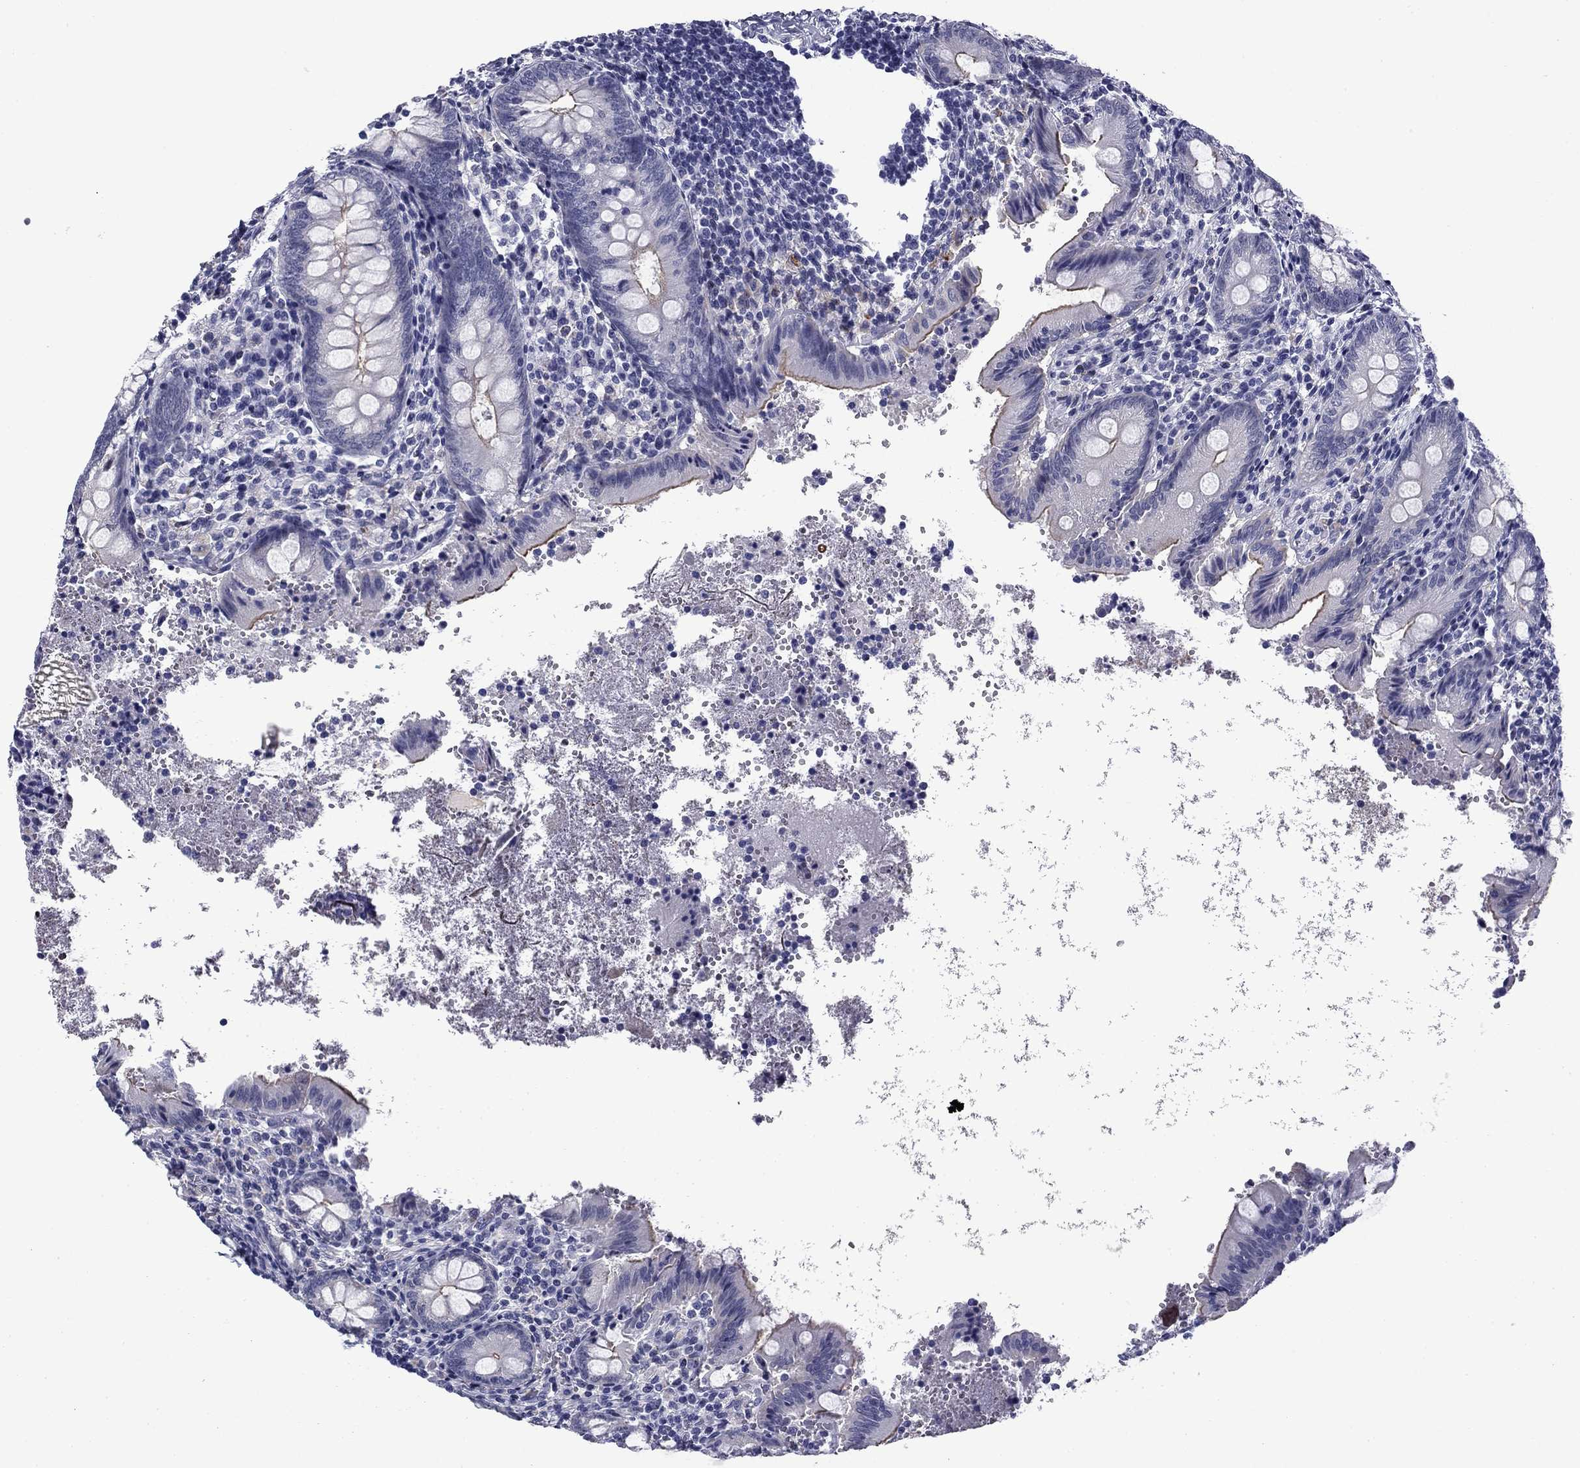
{"staining": {"intensity": "moderate", "quantity": "<25%", "location": "cytoplasmic/membranous"}, "tissue": "appendix", "cell_type": "Glandular cells", "image_type": "normal", "snomed": [{"axis": "morphology", "description": "Normal tissue, NOS"}, {"axis": "topography", "description": "Appendix"}], "caption": "Human appendix stained for a protein (brown) reveals moderate cytoplasmic/membranous positive expression in approximately <25% of glandular cells.", "gene": "BCL2L14", "patient": {"sex": "female", "age": 23}}